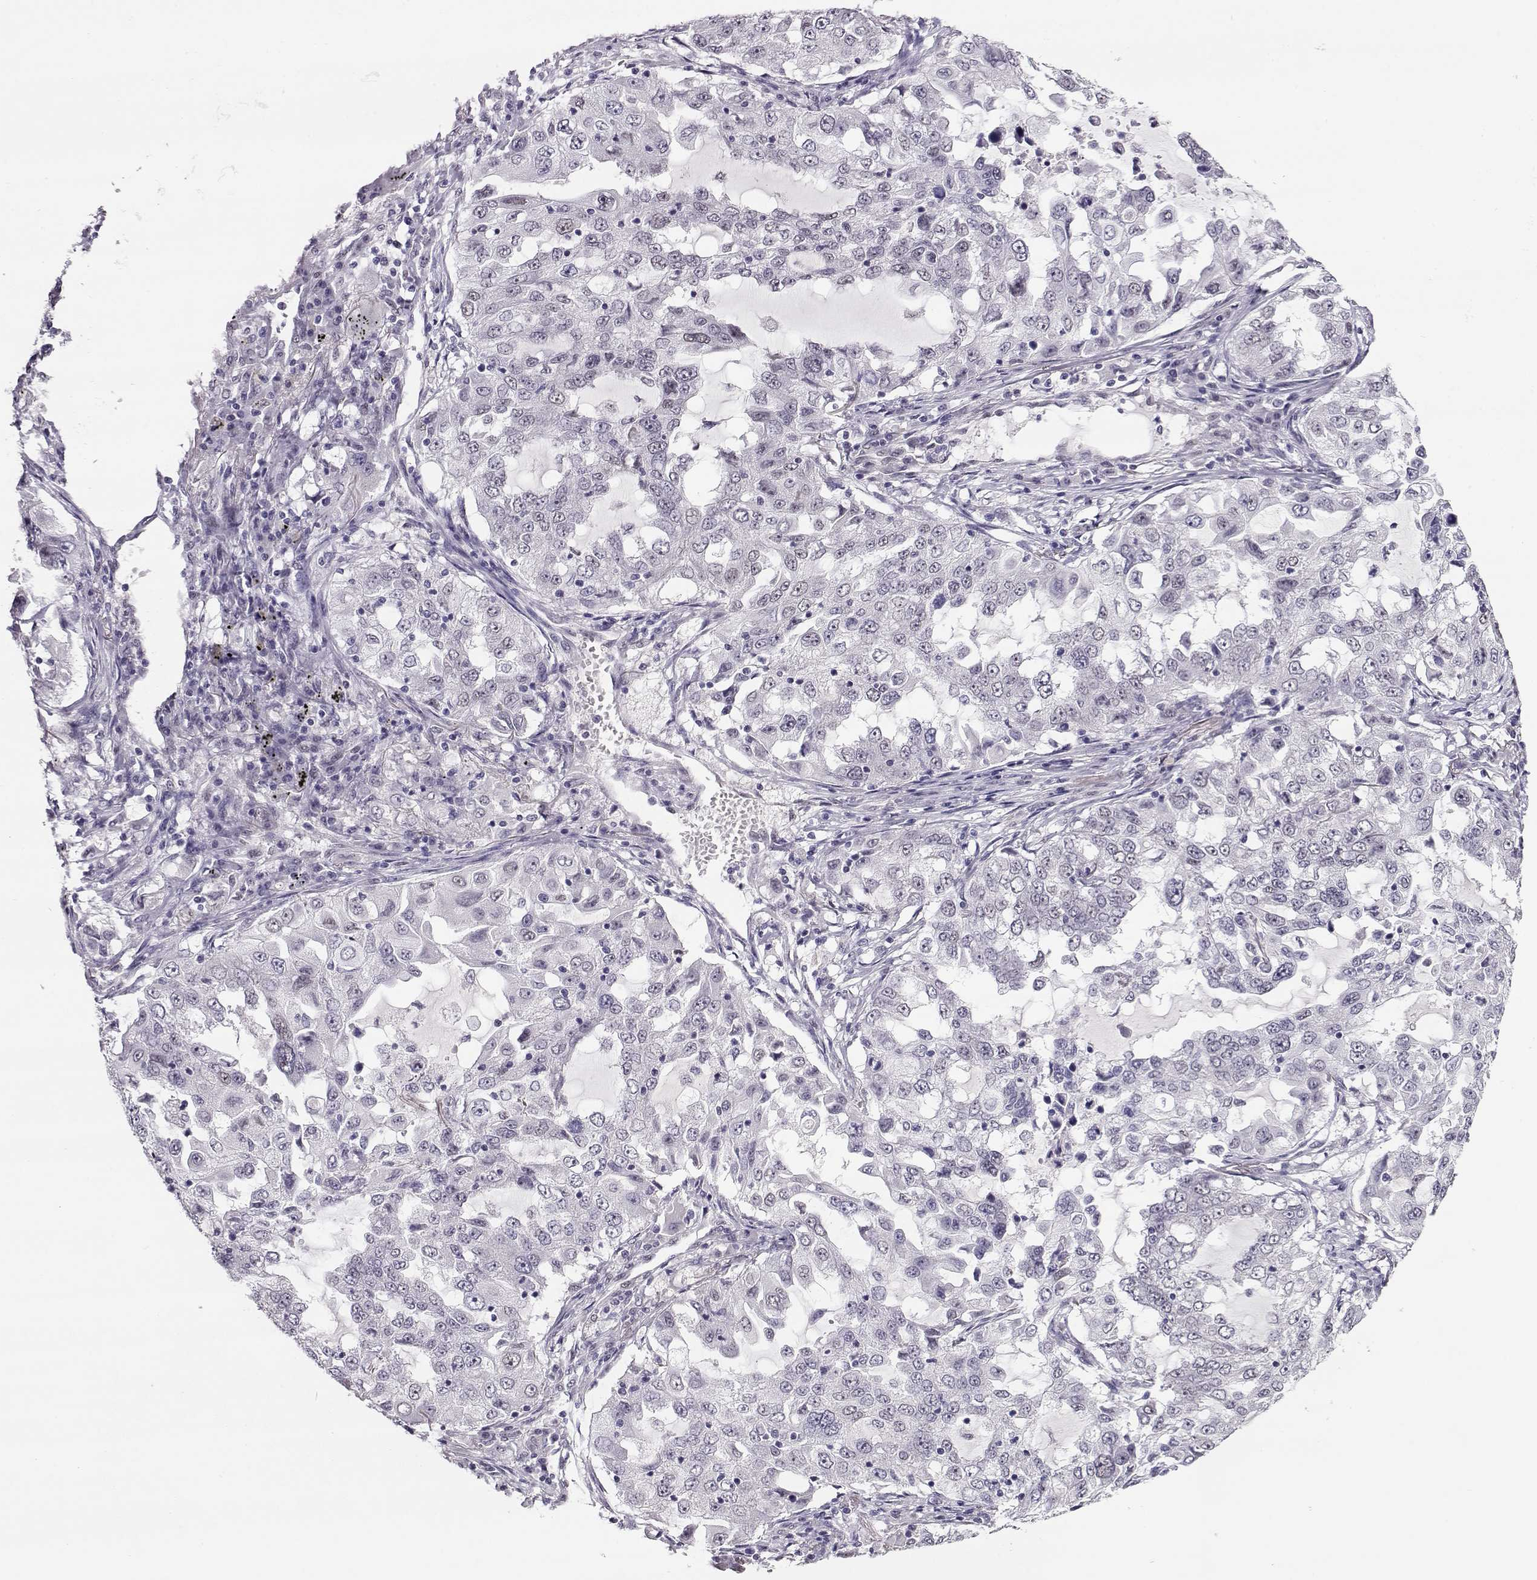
{"staining": {"intensity": "negative", "quantity": "none", "location": "none"}, "tissue": "lung cancer", "cell_type": "Tumor cells", "image_type": "cancer", "snomed": [{"axis": "morphology", "description": "Adenocarcinoma, NOS"}, {"axis": "topography", "description": "Lung"}], "caption": "DAB immunohistochemical staining of lung cancer reveals no significant expression in tumor cells.", "gene": "POLI", "patient": {"sex": "female", "age": 61}}